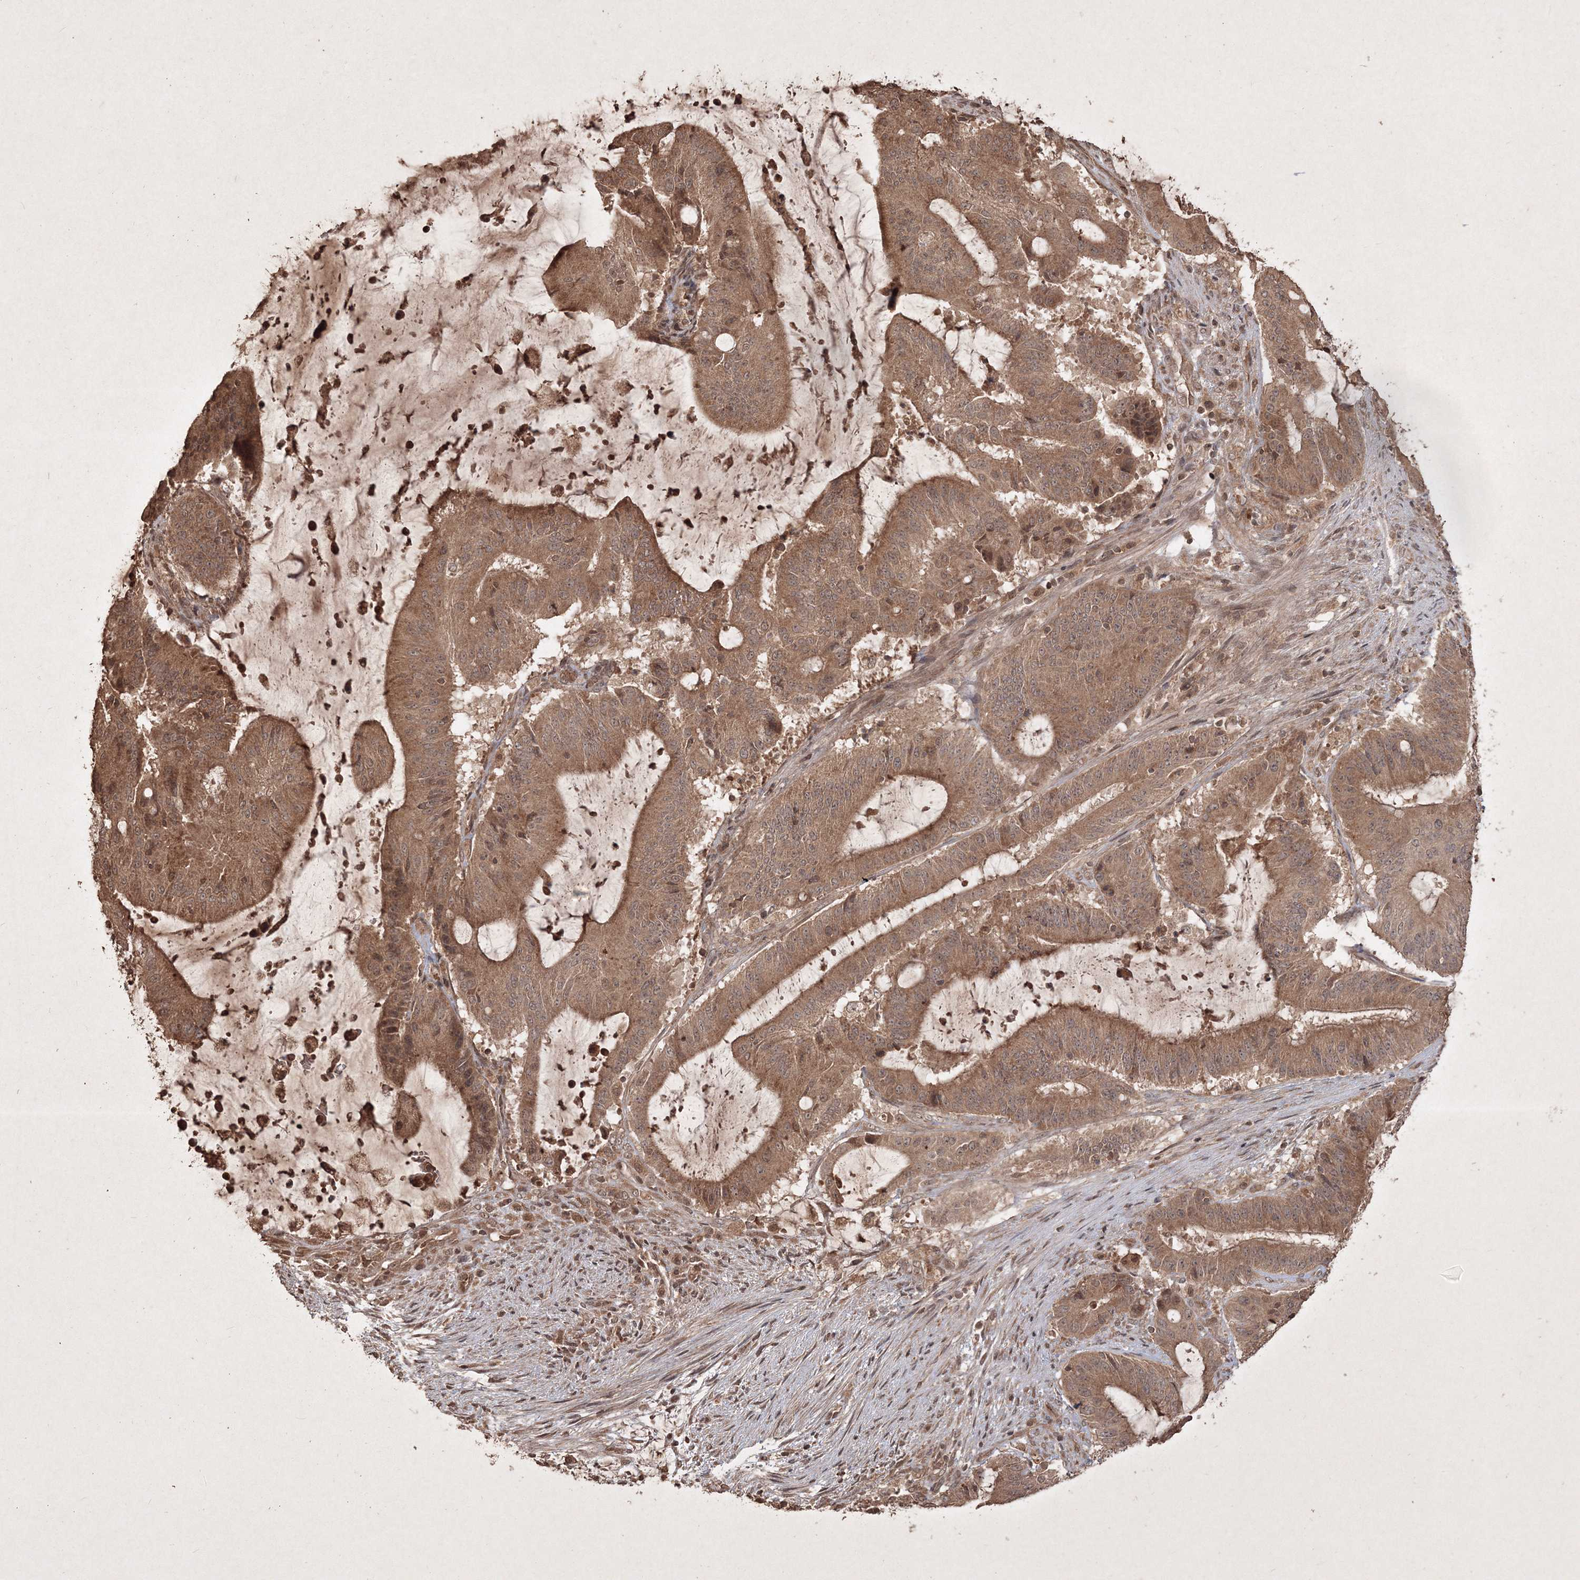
{"staining": {"intensity": "moderate", "quantity": ">75%", "location": "cytoplasmic/membranous,nuclear"}, "tissue": "liver cancer", "cell_type": "Tumor cells", "image_type": "cancer", "snomed": [{"axis": "morphology", "description": "Normal tissue, NOS"}, {"axis": "morphology", "description": "Cholangiocarcinoma"}, {"axis": "topography", "description": "Liver"}, {"axis": "topography", "description": "Peripheral nerve tissue"}], "caption": "This is a micrograph of IHC staining of liver cancer (cholangiocarcinoma), which shows moderate positivity in the cytoplasmic/membranous and nuclear of tumor cells.", "gene": "PELI3", "patient": {"sex": "female", "age": 73}}